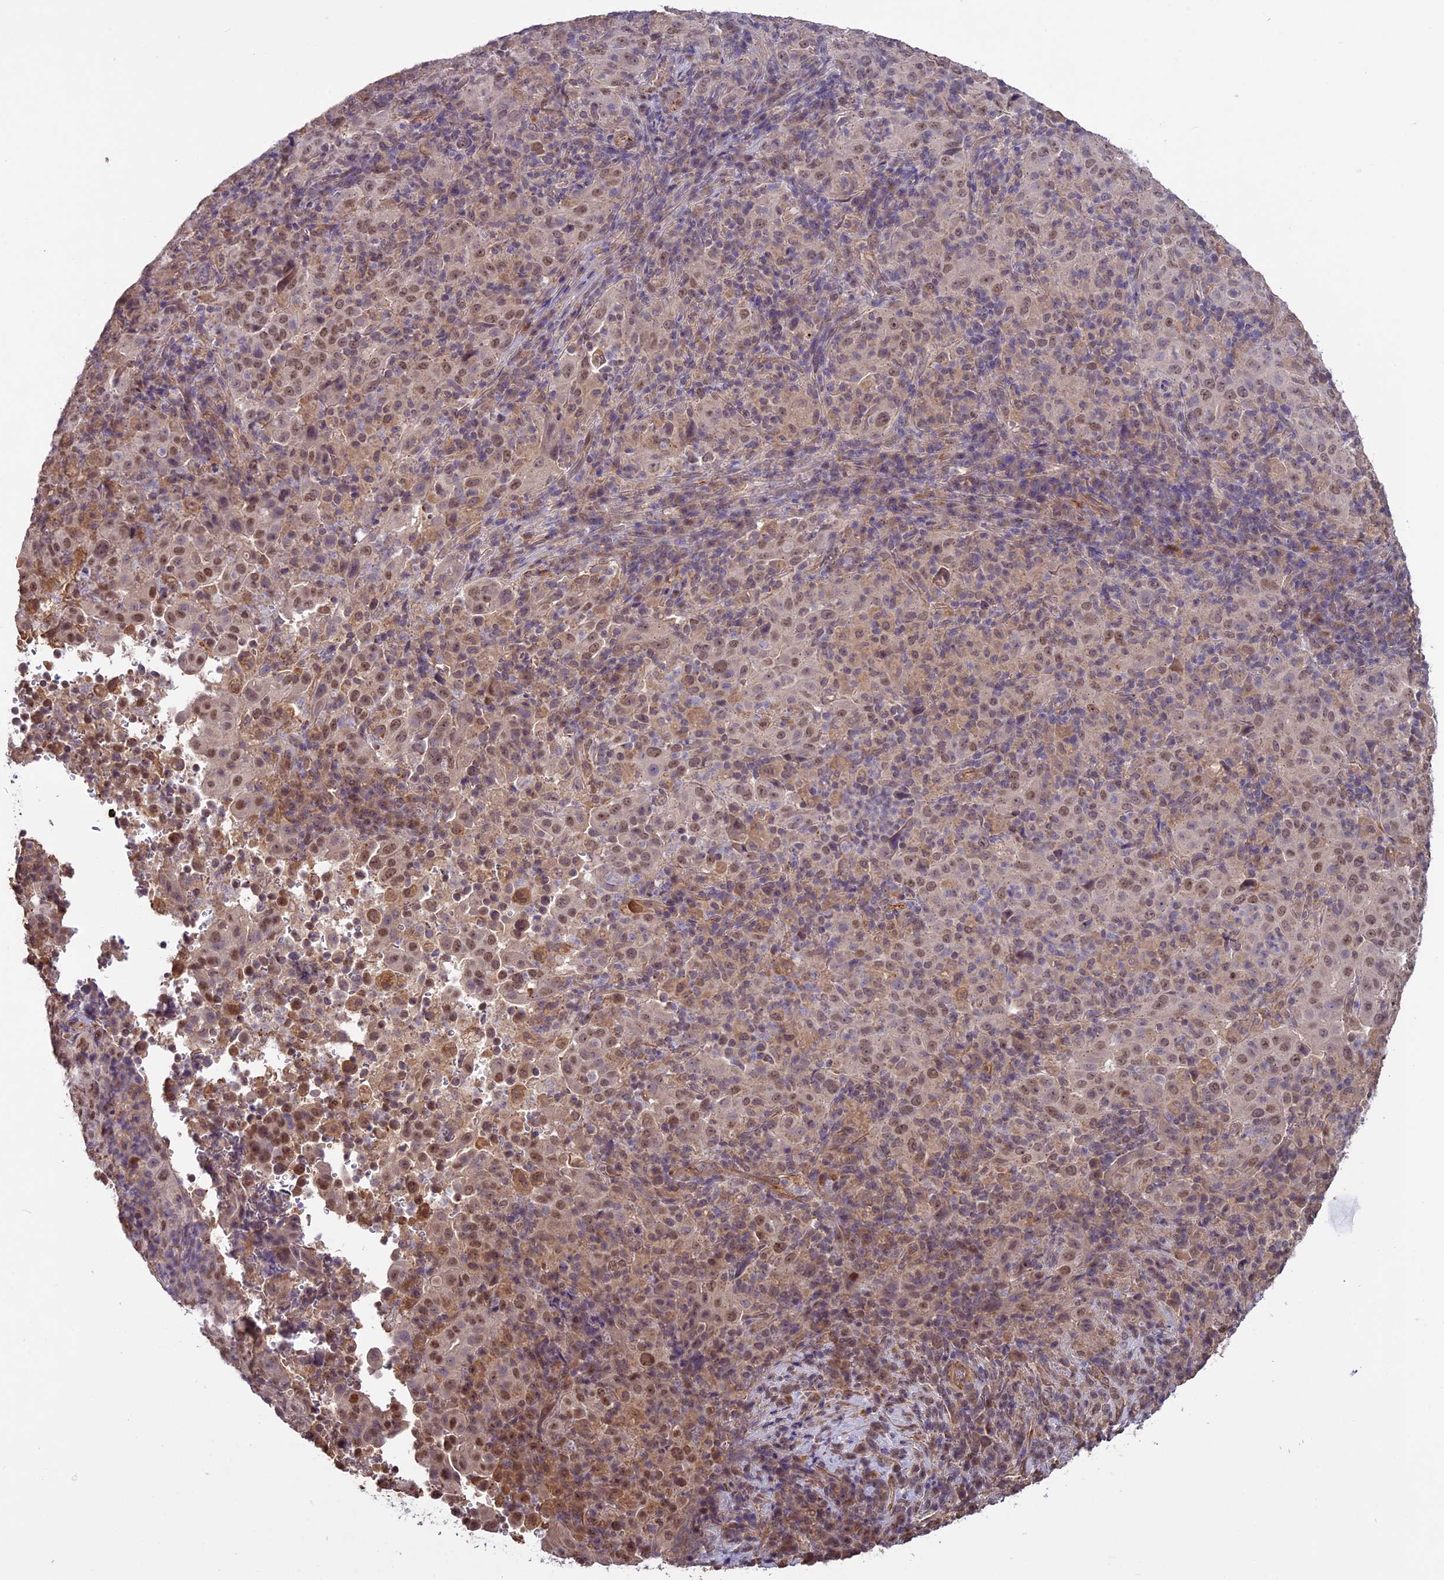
{"staining": {"intensity": "moderate", "quantity": ">75%", "location": "nuclear"}, "tissue": "pancreatic cancer", "cell_type": "Tumor cells", "image_type": "cancer", "snomed": [{"axis": "morphology", "description": "Adenocarcinoma, NOS"}, {"axis": "topography", "description": "Pancreas"}], "caption": "Pancreatic cancer stained with immunohistochemistry displays moderate nuclear expression in about >75% of tumor cells. (Brightfield microscopy of DAB IHC at high magnification).", "gene": "C3orf70", "patient": {"sex": "male", "age": 63}}